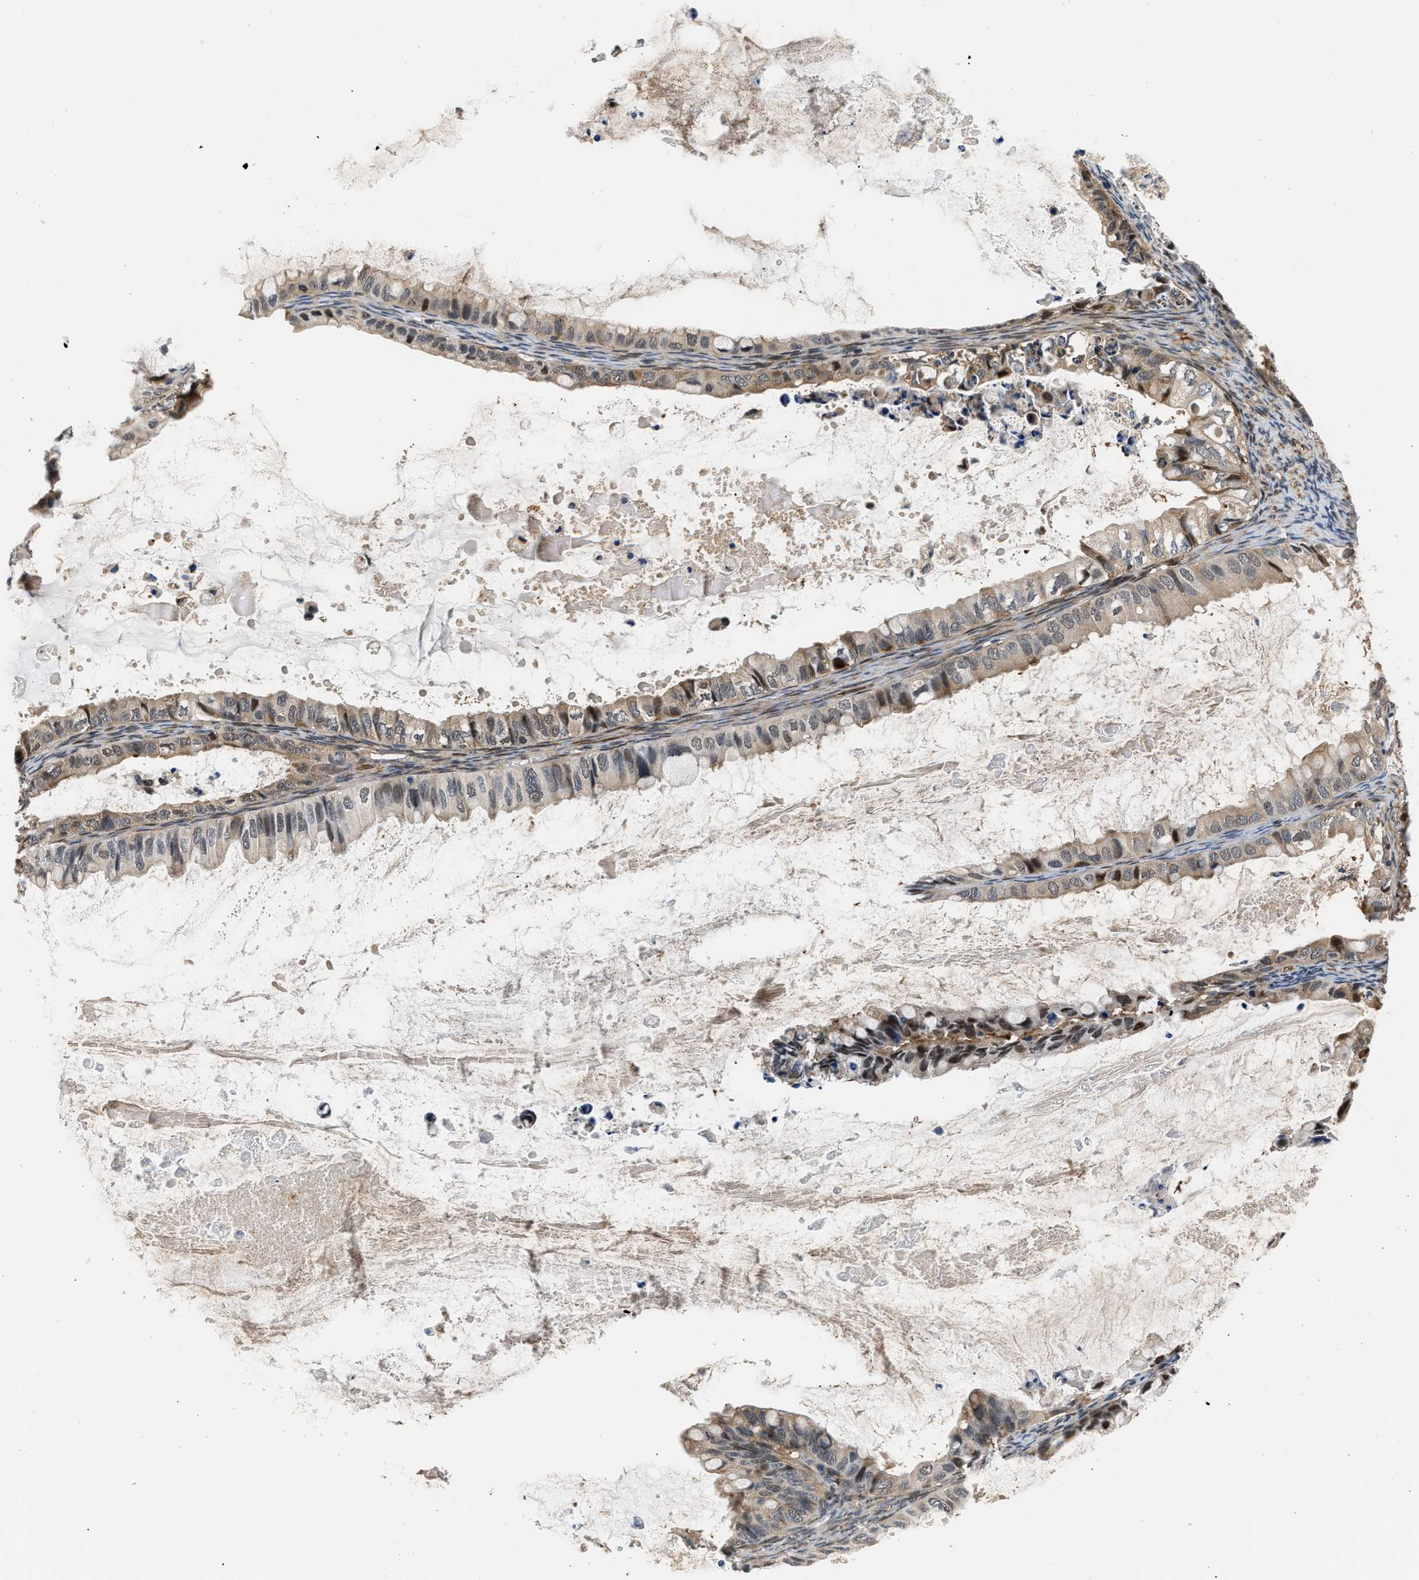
{"staining": {"intensity": "moderate", "quantity": "<25%", "location": "cytoplasmic/membranous,nuclear"}, "tissue": "ovarian cancer", "cell_type": "Tumor cells", "image_type": "cancer", "snomed": [{"axis": "morphology", "description": "Cystadenocarcinoma, mucinous, NOS"}, {"axis": "topography", "description": "Ovary"}], "caption": "Immunohistochemical staining of ovarian mucinous cystadenocarcinoma exhibits low levels of moderate cytoplasmic/membranous and nuclear protein expression in approximately <25% of tumor cells.", "gene": "LARP6", "patient": {"sex": "female", "age": 80}}